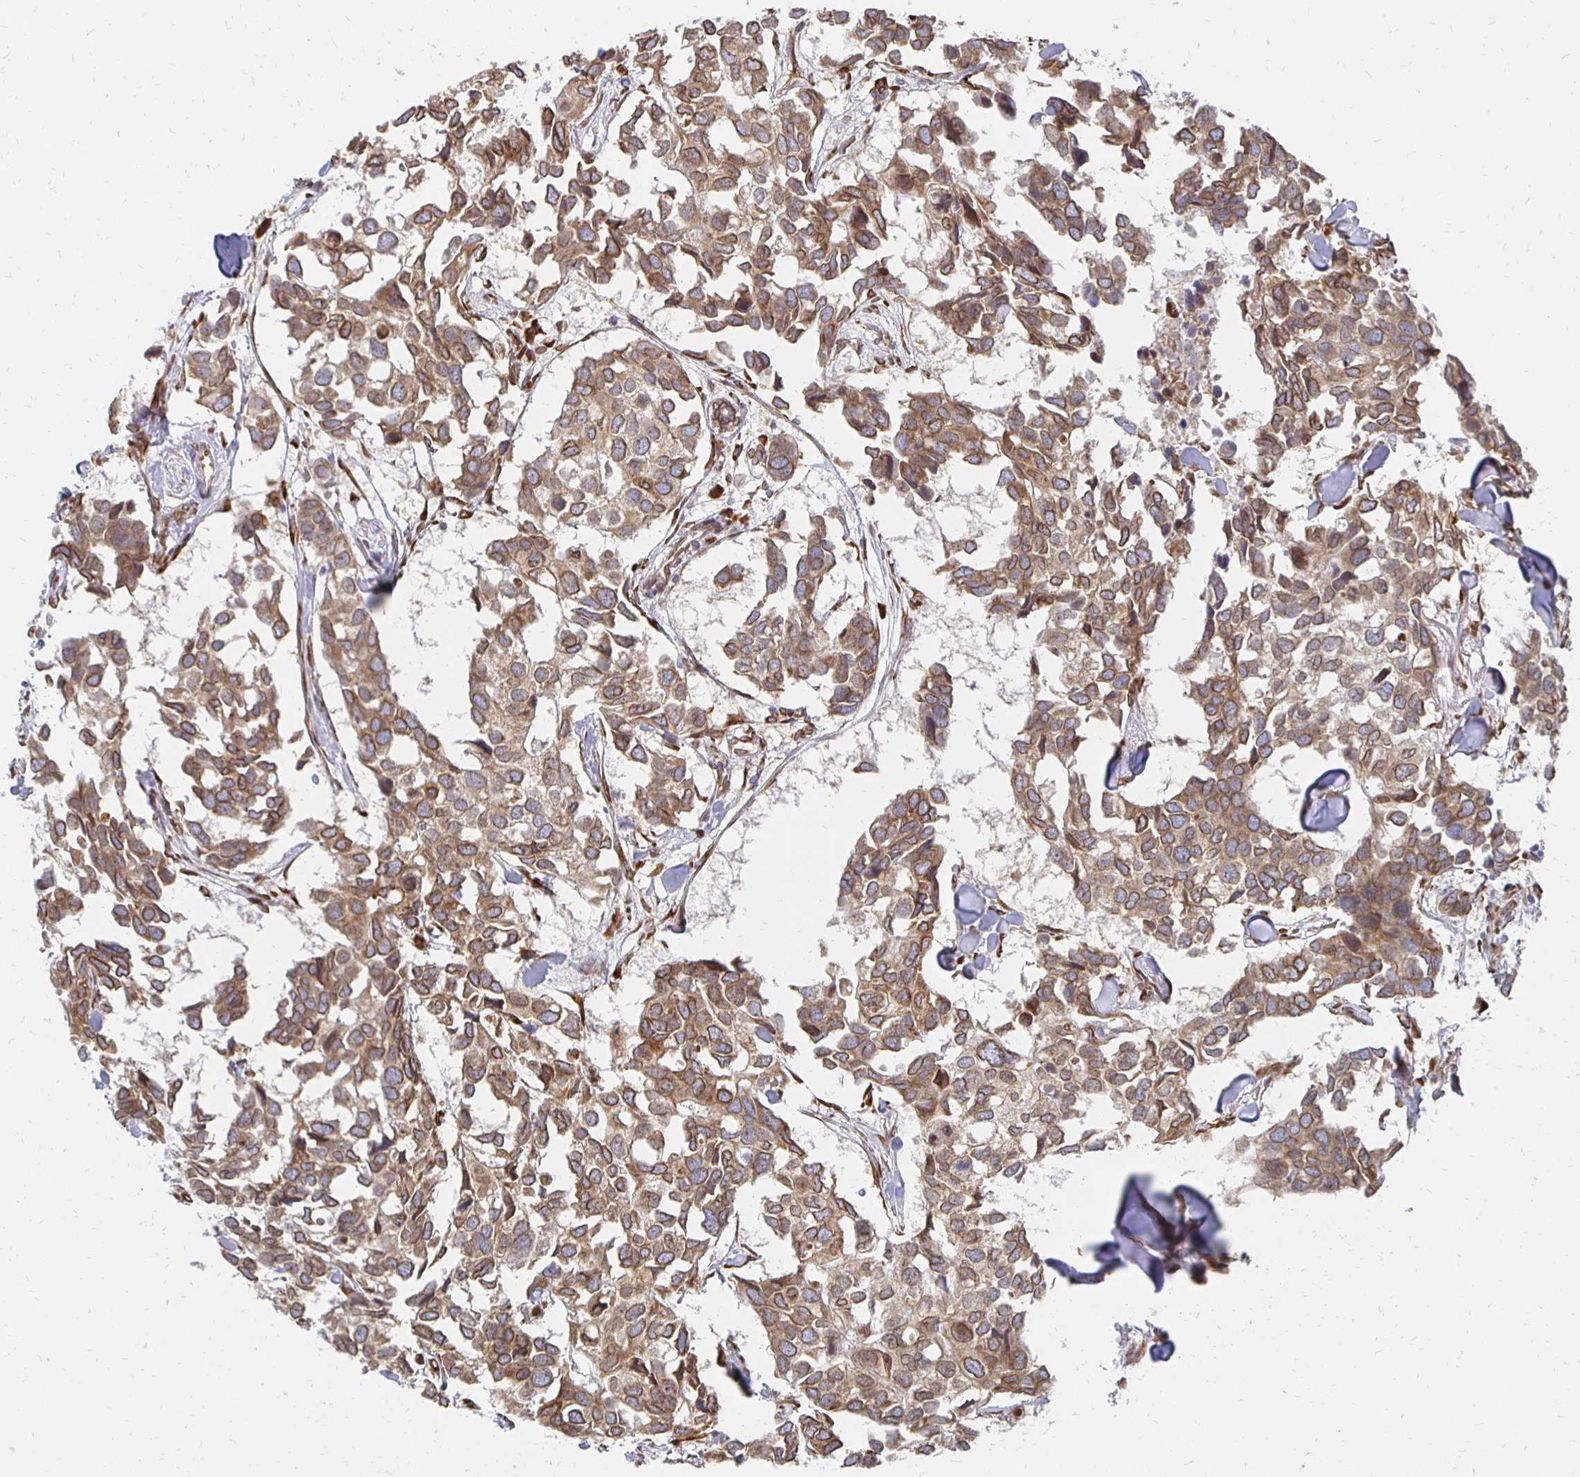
{"staining": {"intensity": "moderate", "quantity": ">75%", "location": "cytoplasmic/membranous,nuclear"}, "tissue": "breast cancer", "cell_type": "Tumor cells", "image_type": "cancer", "snomed": [{"axis": "morphology", "description": "Duct carcinoma"}, {"axis": "topography", "description": "Breast"}], "caption": "Breast invasive ductal carcinoma was stained to show a protein in brown. There is medium levels of moderate cytoplasmic/membranous and nuclear positivity in about >75% of tumor cells. Immunohistochemistry stains the protein of interest in brown and the nuclei are stained blue.", "gene": "PELI3", "patient": {"sex": "female", "age": 83}}